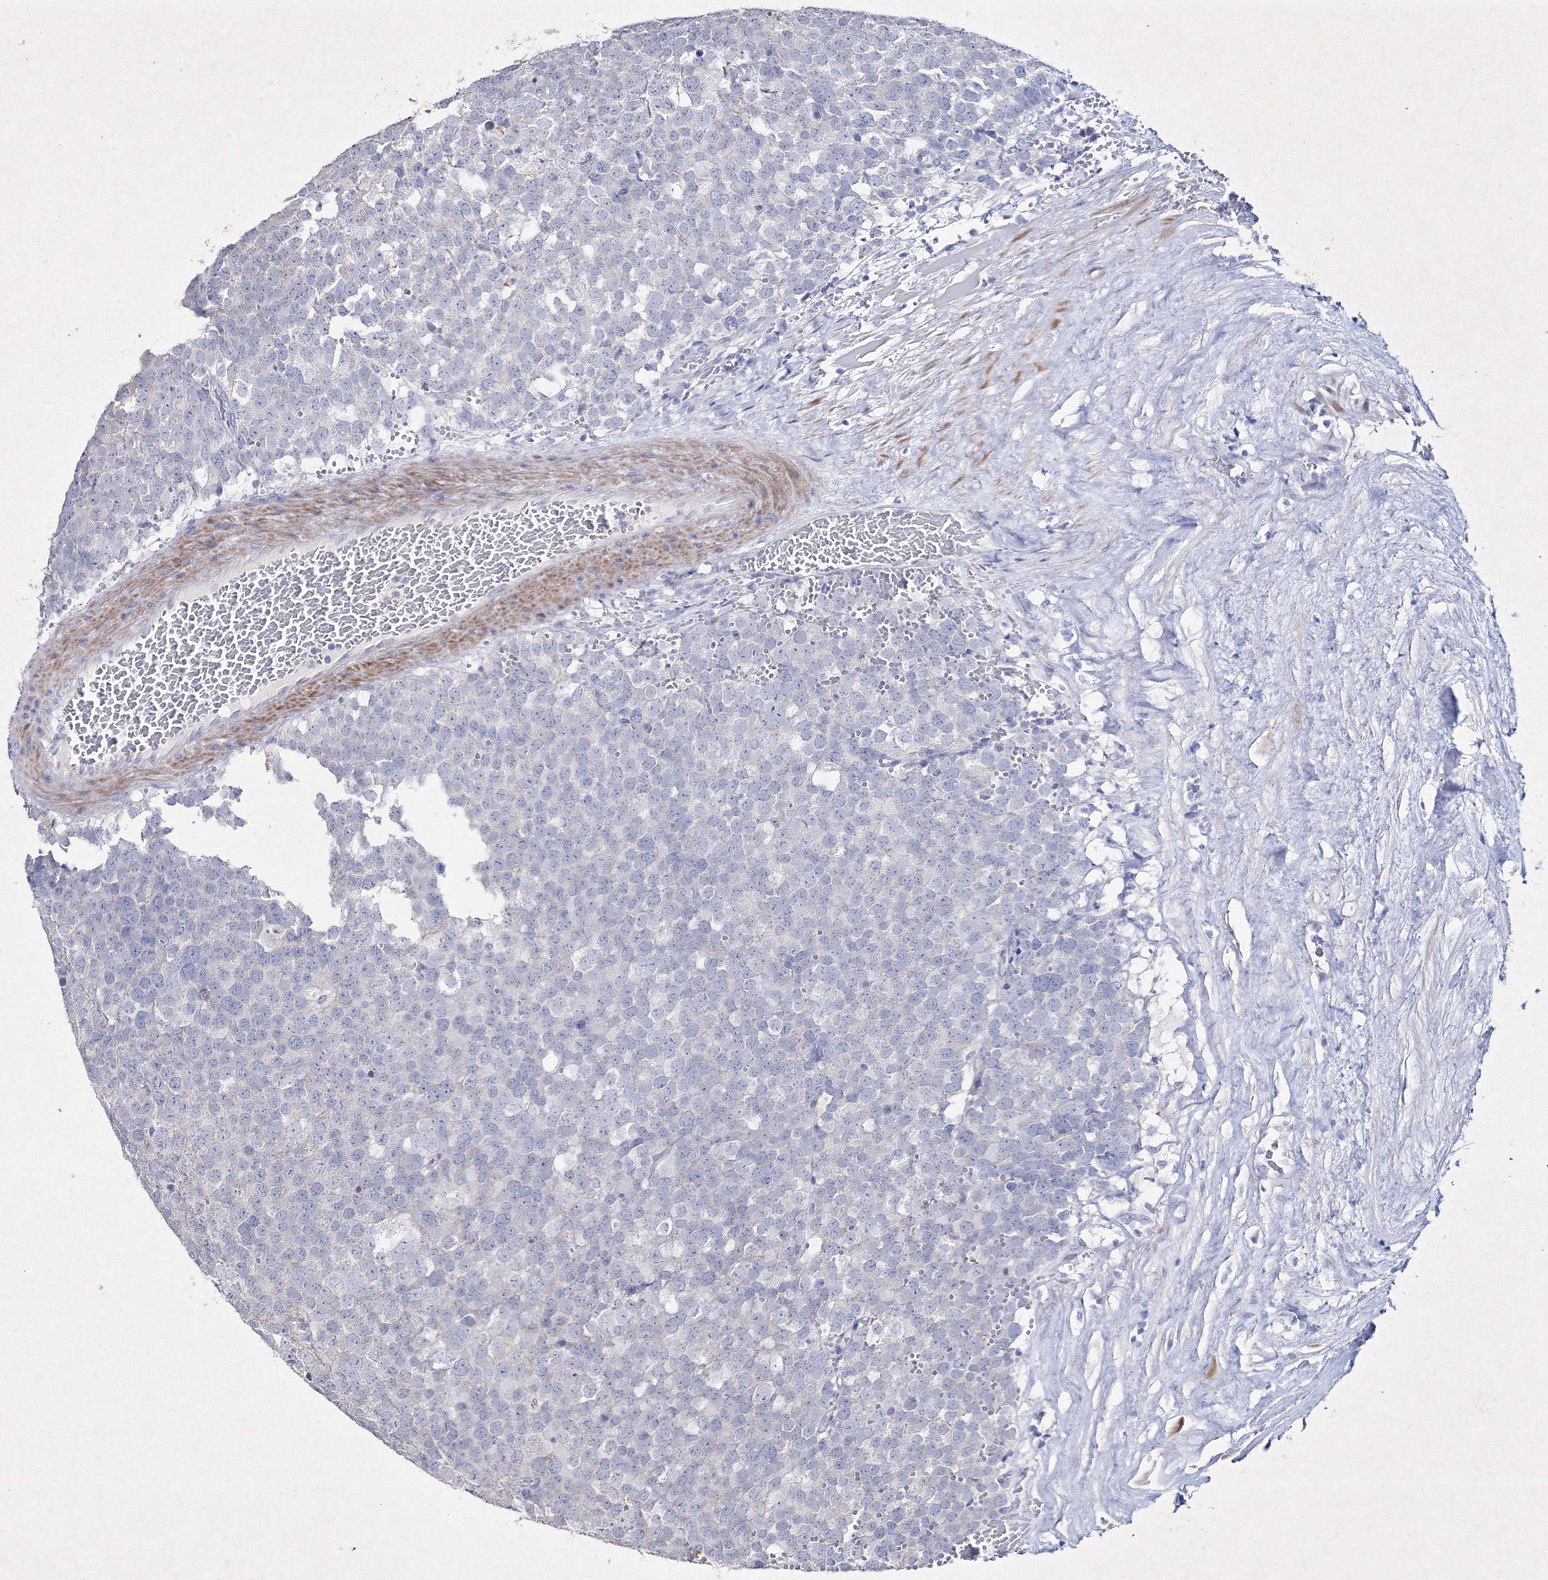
{"staining": {"intensity": "negative", "quantity": "none", "location": "none"}, "tissue": "testis cancer", "cell_type": "Tumor cells", "image_type": "cancer", "snomed": [{"axis": "morphology", "description": "Seminoma, NOS"}, {"axis": "topography", "description": "Testis"}], "caption": "High magnification brightfield microscopy of testis cancer stained with DAB (3,3'-diaminobenzidine) (brown) and counterstained with hematoxylin (blue): tumor cells show no significant staining.", "gene": "SMIM29", "patient": {"sex": "male", "age": 71}}